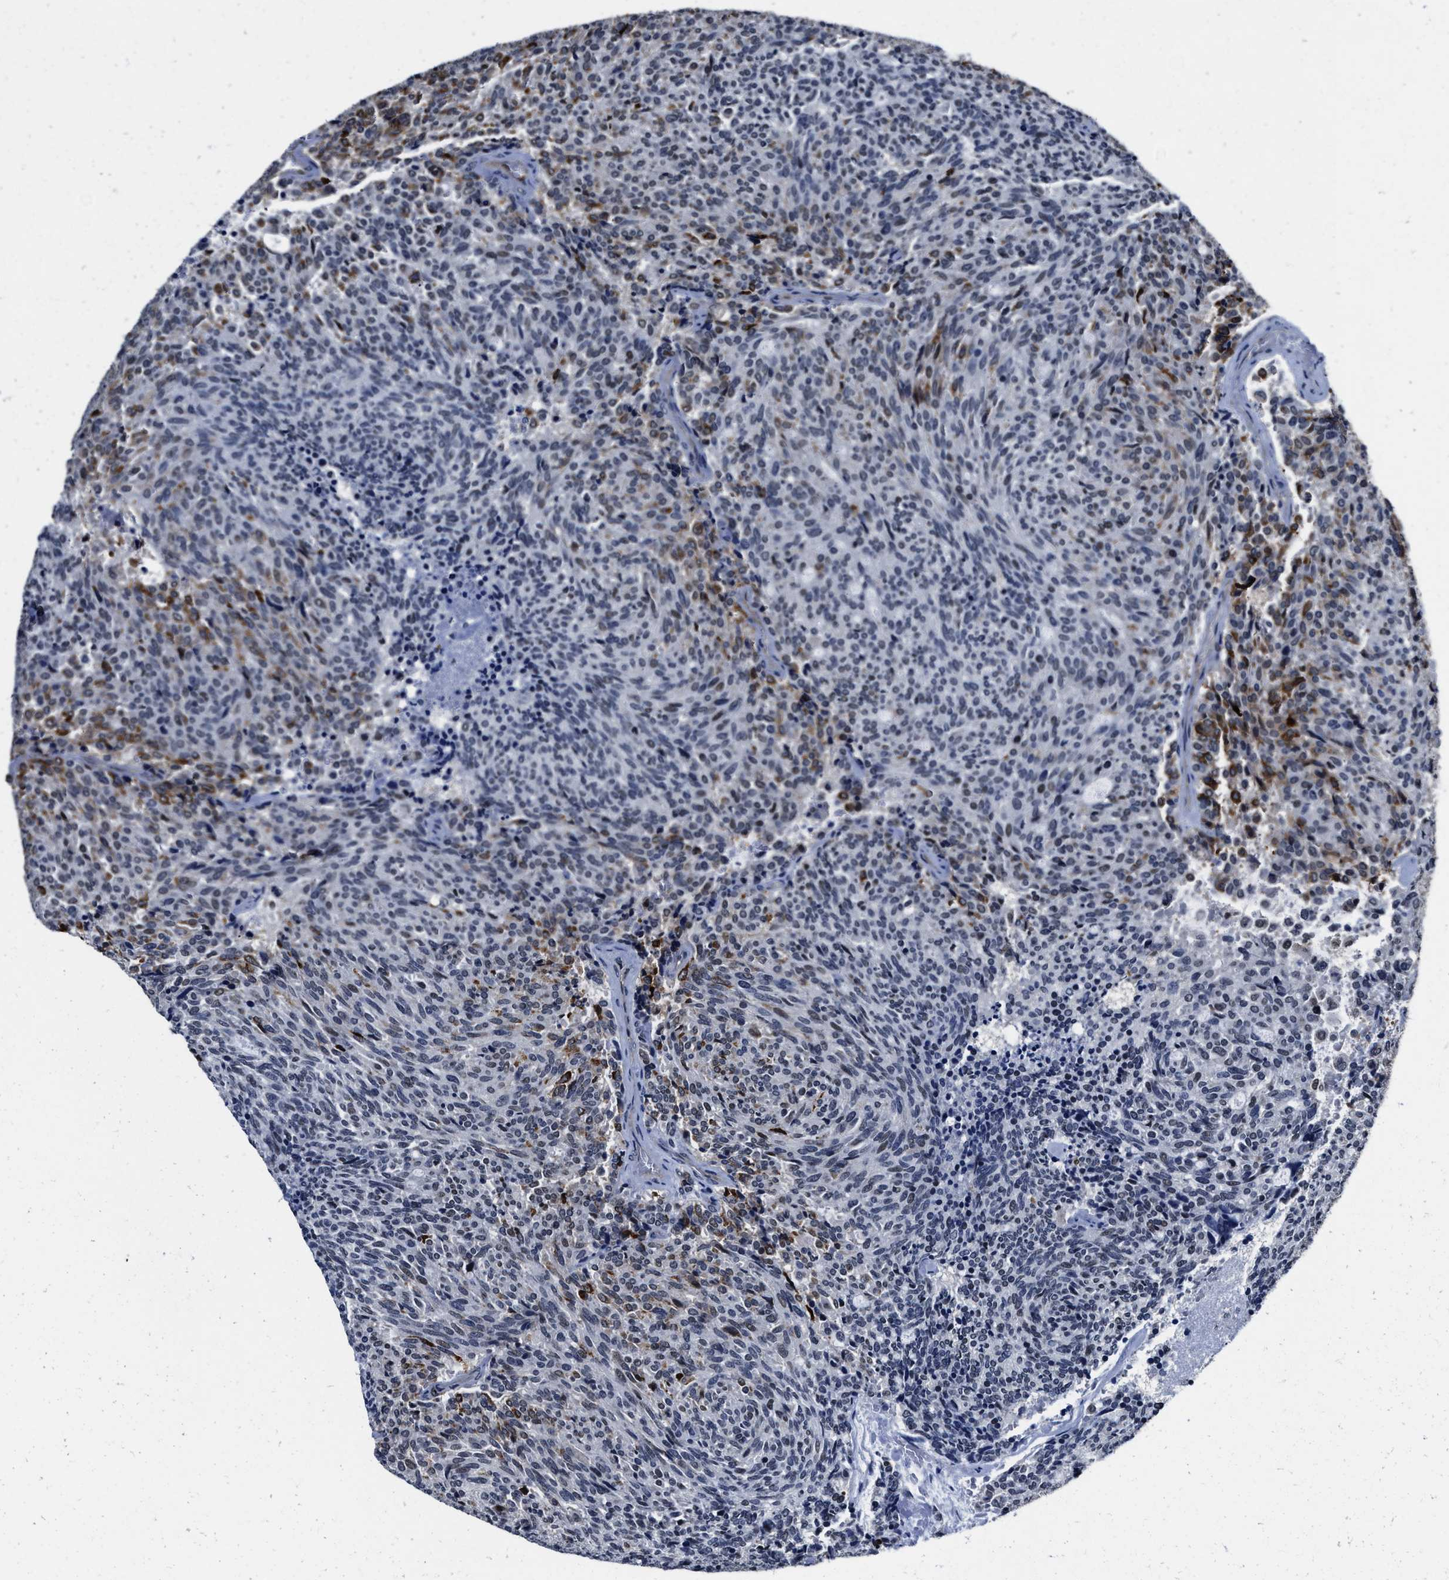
{"staining": {"intensity": "moderate", "quantity": "25%-75%", "location": "cytoplasmic/membranous"}, "tissue": "carcinoid", "cell_type": "Tumor cells", "image_type": "cancer", "snomed": [{"axis": "morphology", "description": "Carcinoid, malignant, NOS"}, {"axis": "topography", "description": "Pancreas"}], "caption": "Immunohistochemistry photomicrograph of neoplastic tissue: human carcinoid stained using immunohistochemistry demonstrates medium levels of moderate protein expression localized specifically in the cytoplasmic/membranous of tumor cells, appearing as a cytoplasmic/membranous brown color.", "gene": "MARCKSL1", "patient": {"sex": "female", "age": 54}}